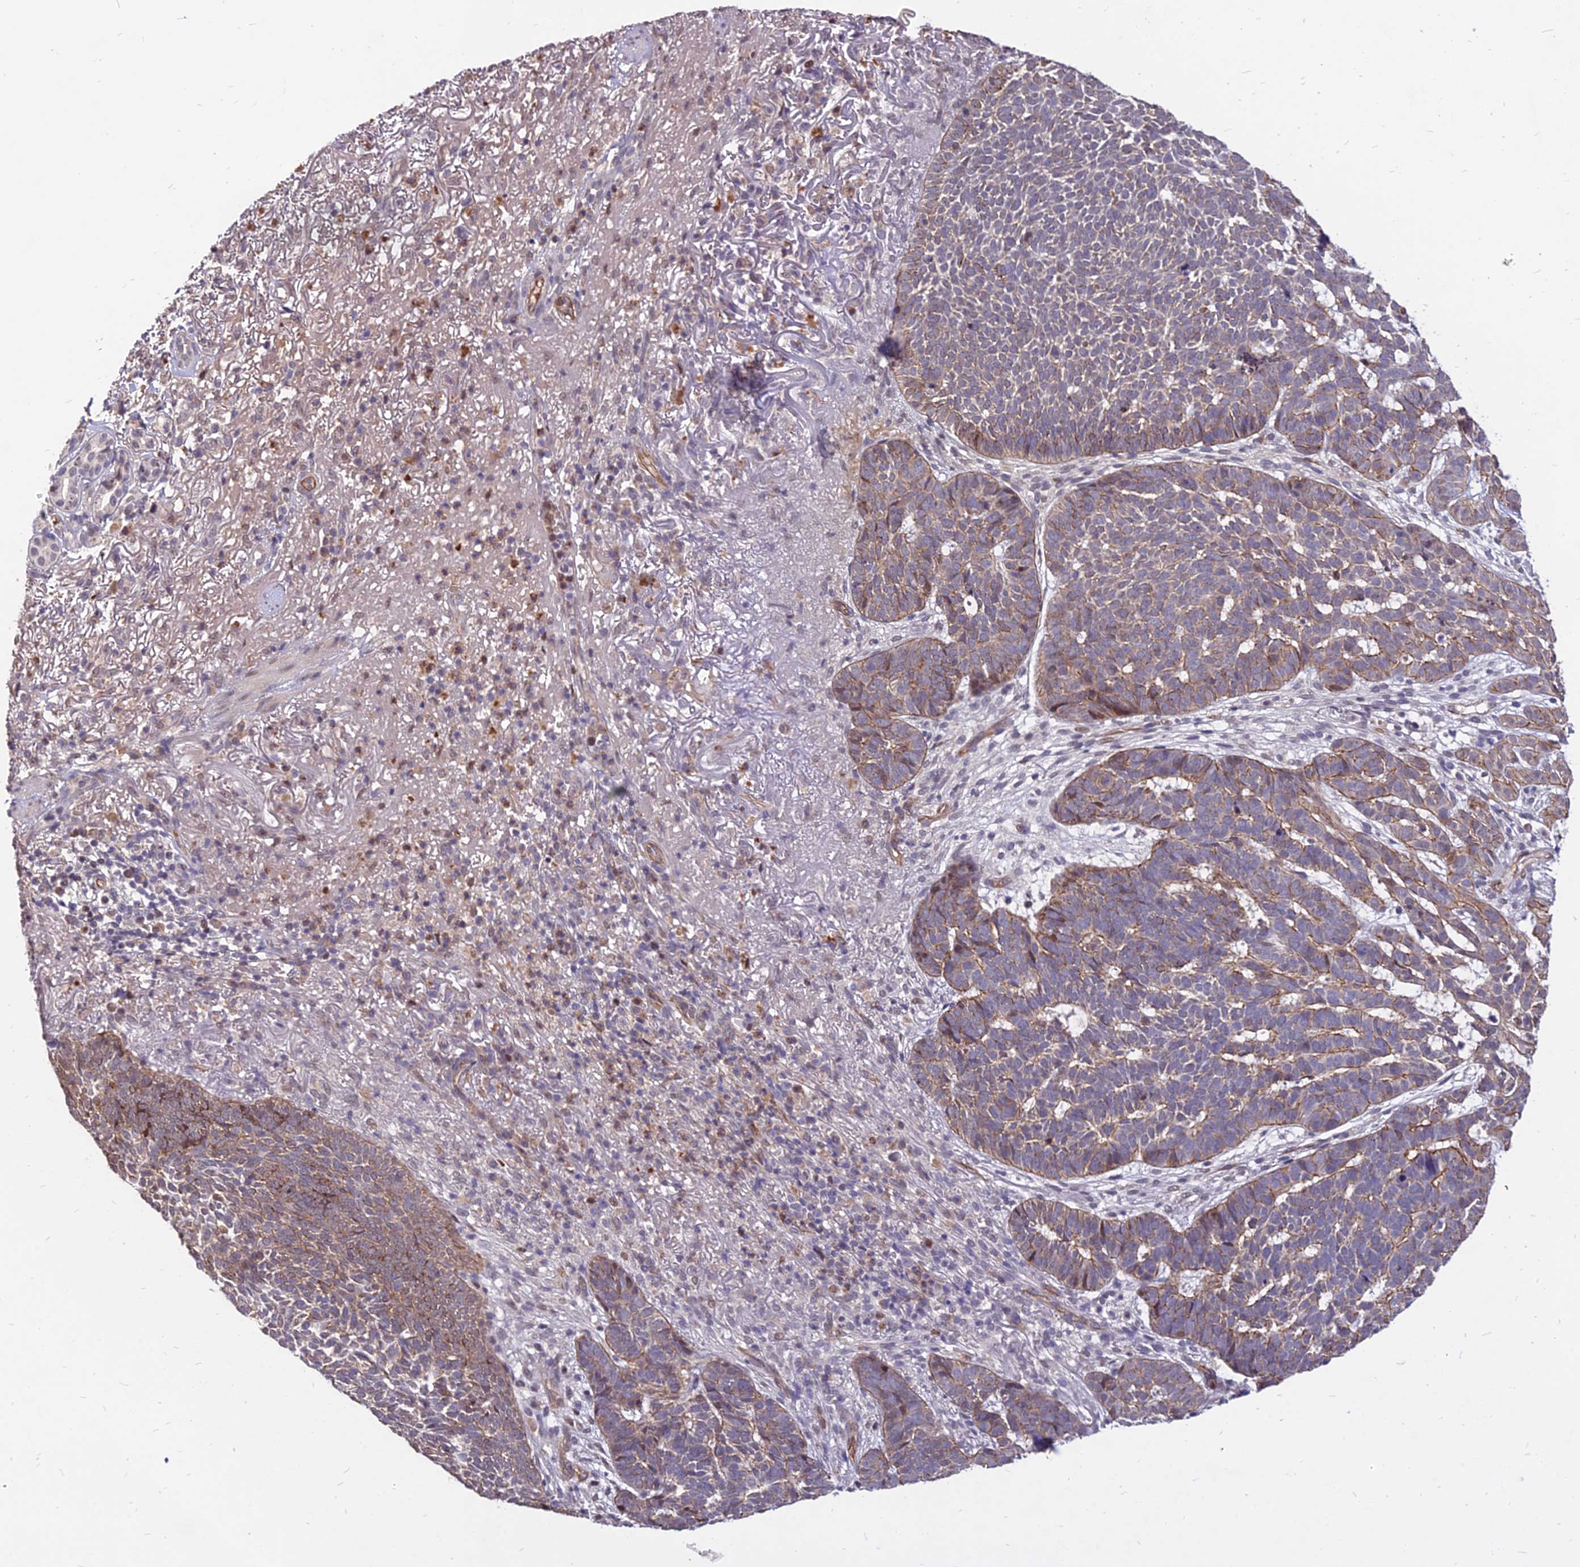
{"staining": {"intensity": "moderate", "quantity": "25%-75%", "location": "cytoplasmic/membranous"}, "tissue": "skin cancer", "cell_type": "Tumor cells", "image_type": "cancer", "snomed": [{"axis": "morphology", "description": "Basal cell carcinoma"}, {"axis": "topography", "description": "Skin"}], "caption": "Immunohistochemistry photomicrograph of neoplastic tissue: skin cancer (basal cell carcinoma) stained using immunohistochemistry (IHC) shows medium levels of moderate protein expression localized specifically in the cytoplasmic/membranous of tumor cells, appearing as a cytoplasmic/membranous brown color.", "gene": "C11orf68", "patient": {"sex": "female", "age": 78}}